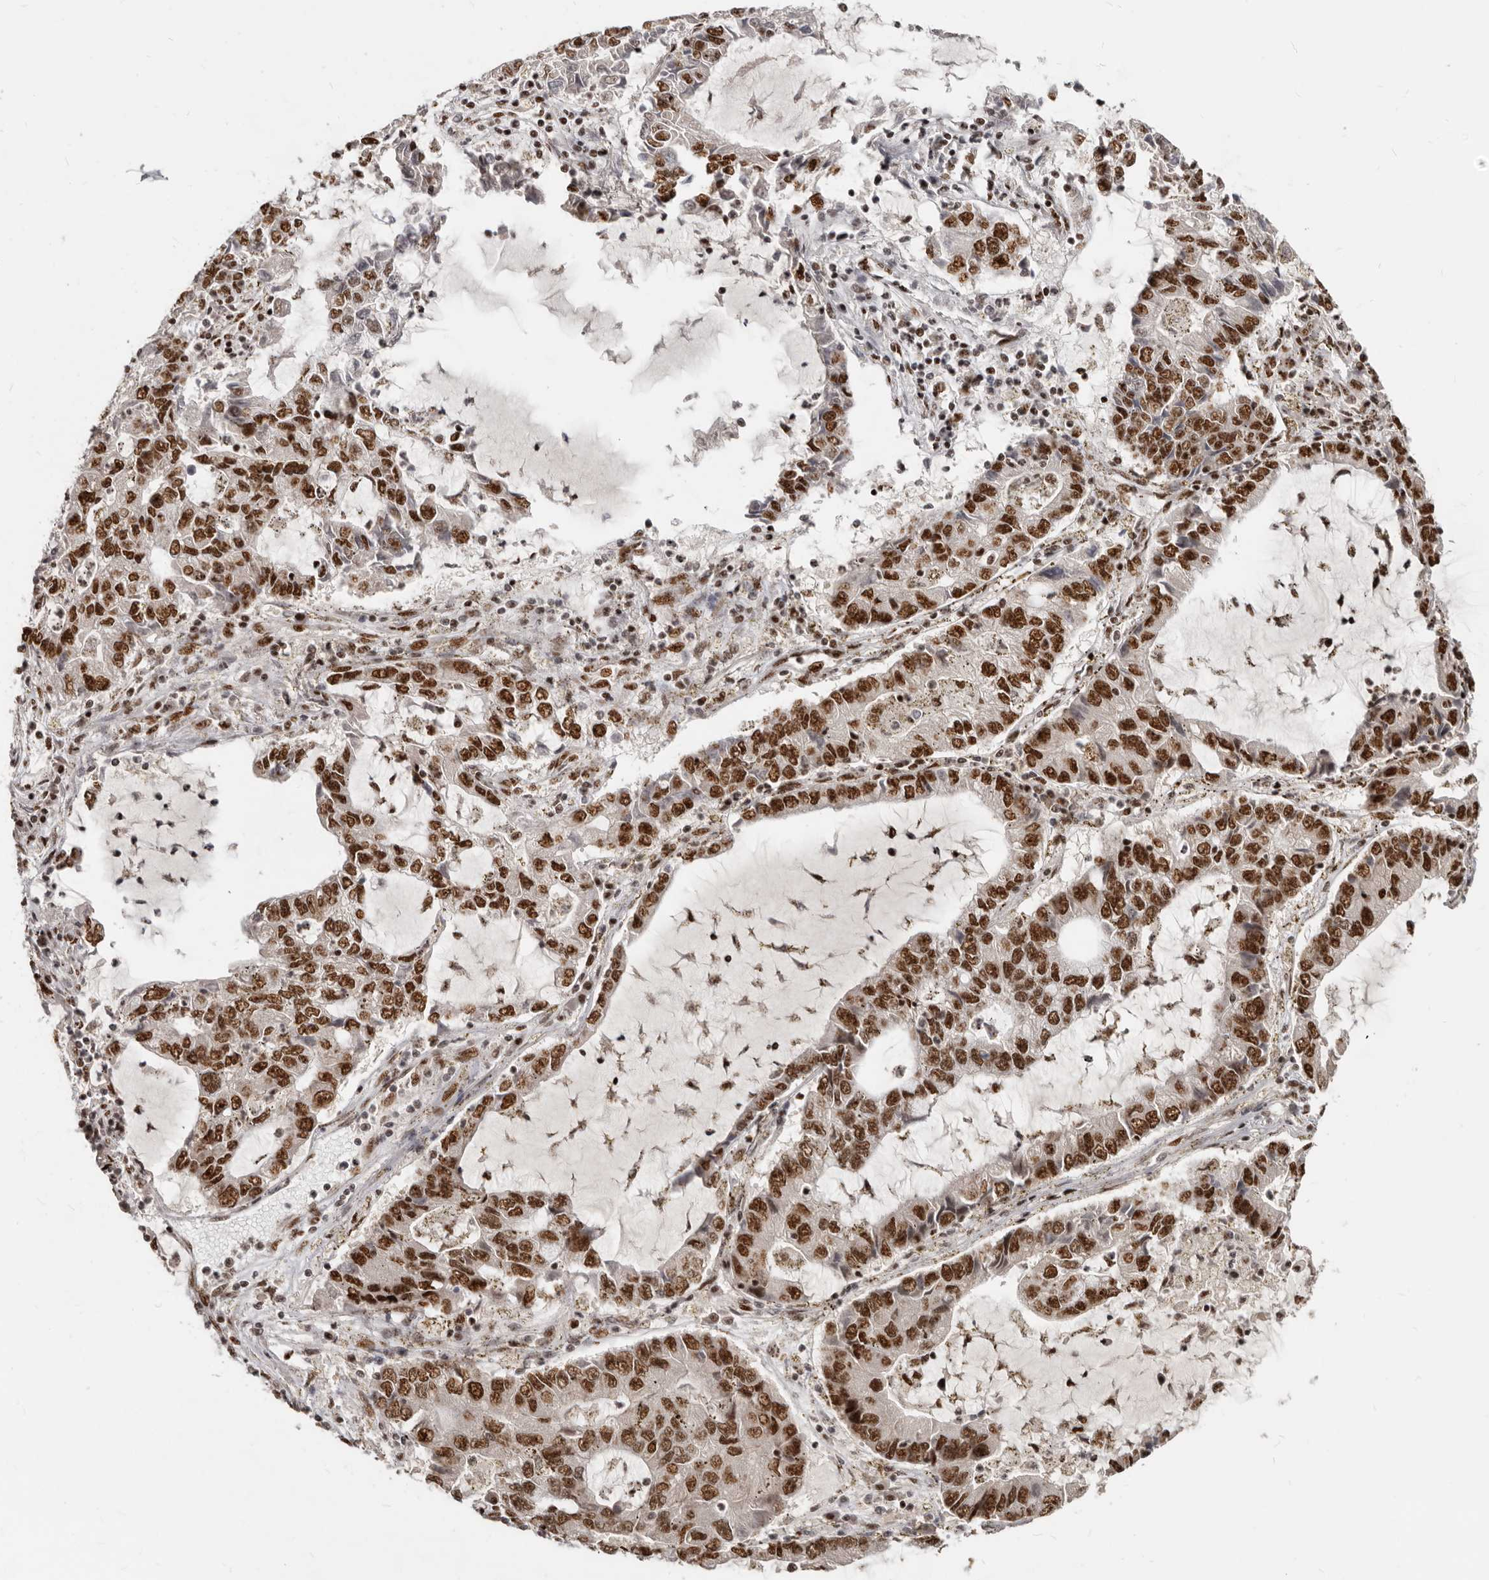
{"staining": {"intensity": "strong", "quantity": ">75%", "location": "nuclear"}, "tissue": "lung cancer", "cell_type": "Tumor cells", "image_type": "cancer", "snomed": [{"axis": "morphology", "description": "Adenocarcinoma, NOS"}, {"axis": "topography", "description": "Lung"}], "caption": "This is an image of immunohistochemistry staining of lung cancer (adenocarcinoma), which shows strong positivity in the nuclear of tumor cells.", "gene": "GPBP1L1", "patient": {"sex": "female", "age": 51}}